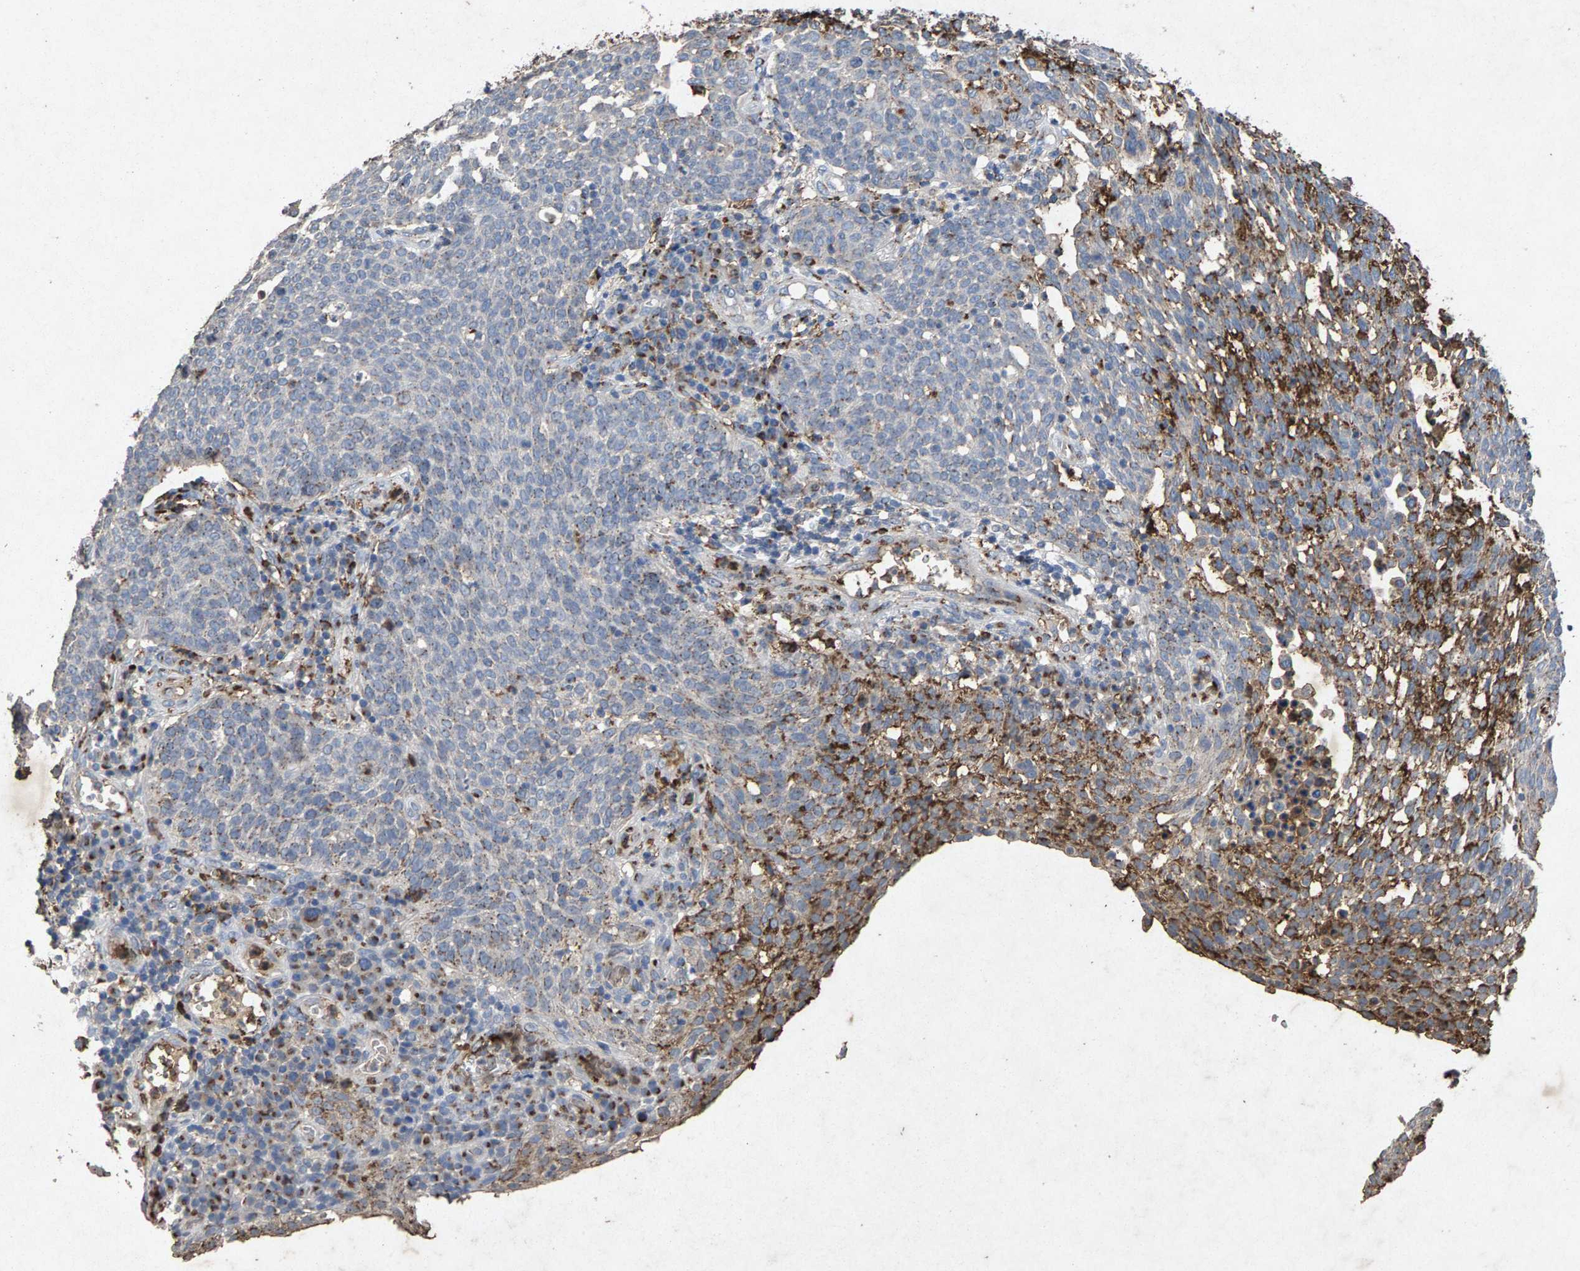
{"staining": {"intensity": "moderate", "quantity": "<25%", "location": "cytoplasmic/membranous"}, "tissue": "cervical cancer", "cell_type": "Tumor cells", "image_type": "cancer", "snomed": [{"axis": "morphology", "description": "Squamous cell carcinoma, NOS"}, {"axis": "topography", "description": "Cervix"}], "caption": "There is low levels of moderate cytoplasmic/membranous staining in tumor cells of cervical cancer (squamous cell carcinoma), as demonstrated by immunohistochemical staining (brown color).", "gene": "MAN2A1", "patient": {"sex": "female", "age": 34}}